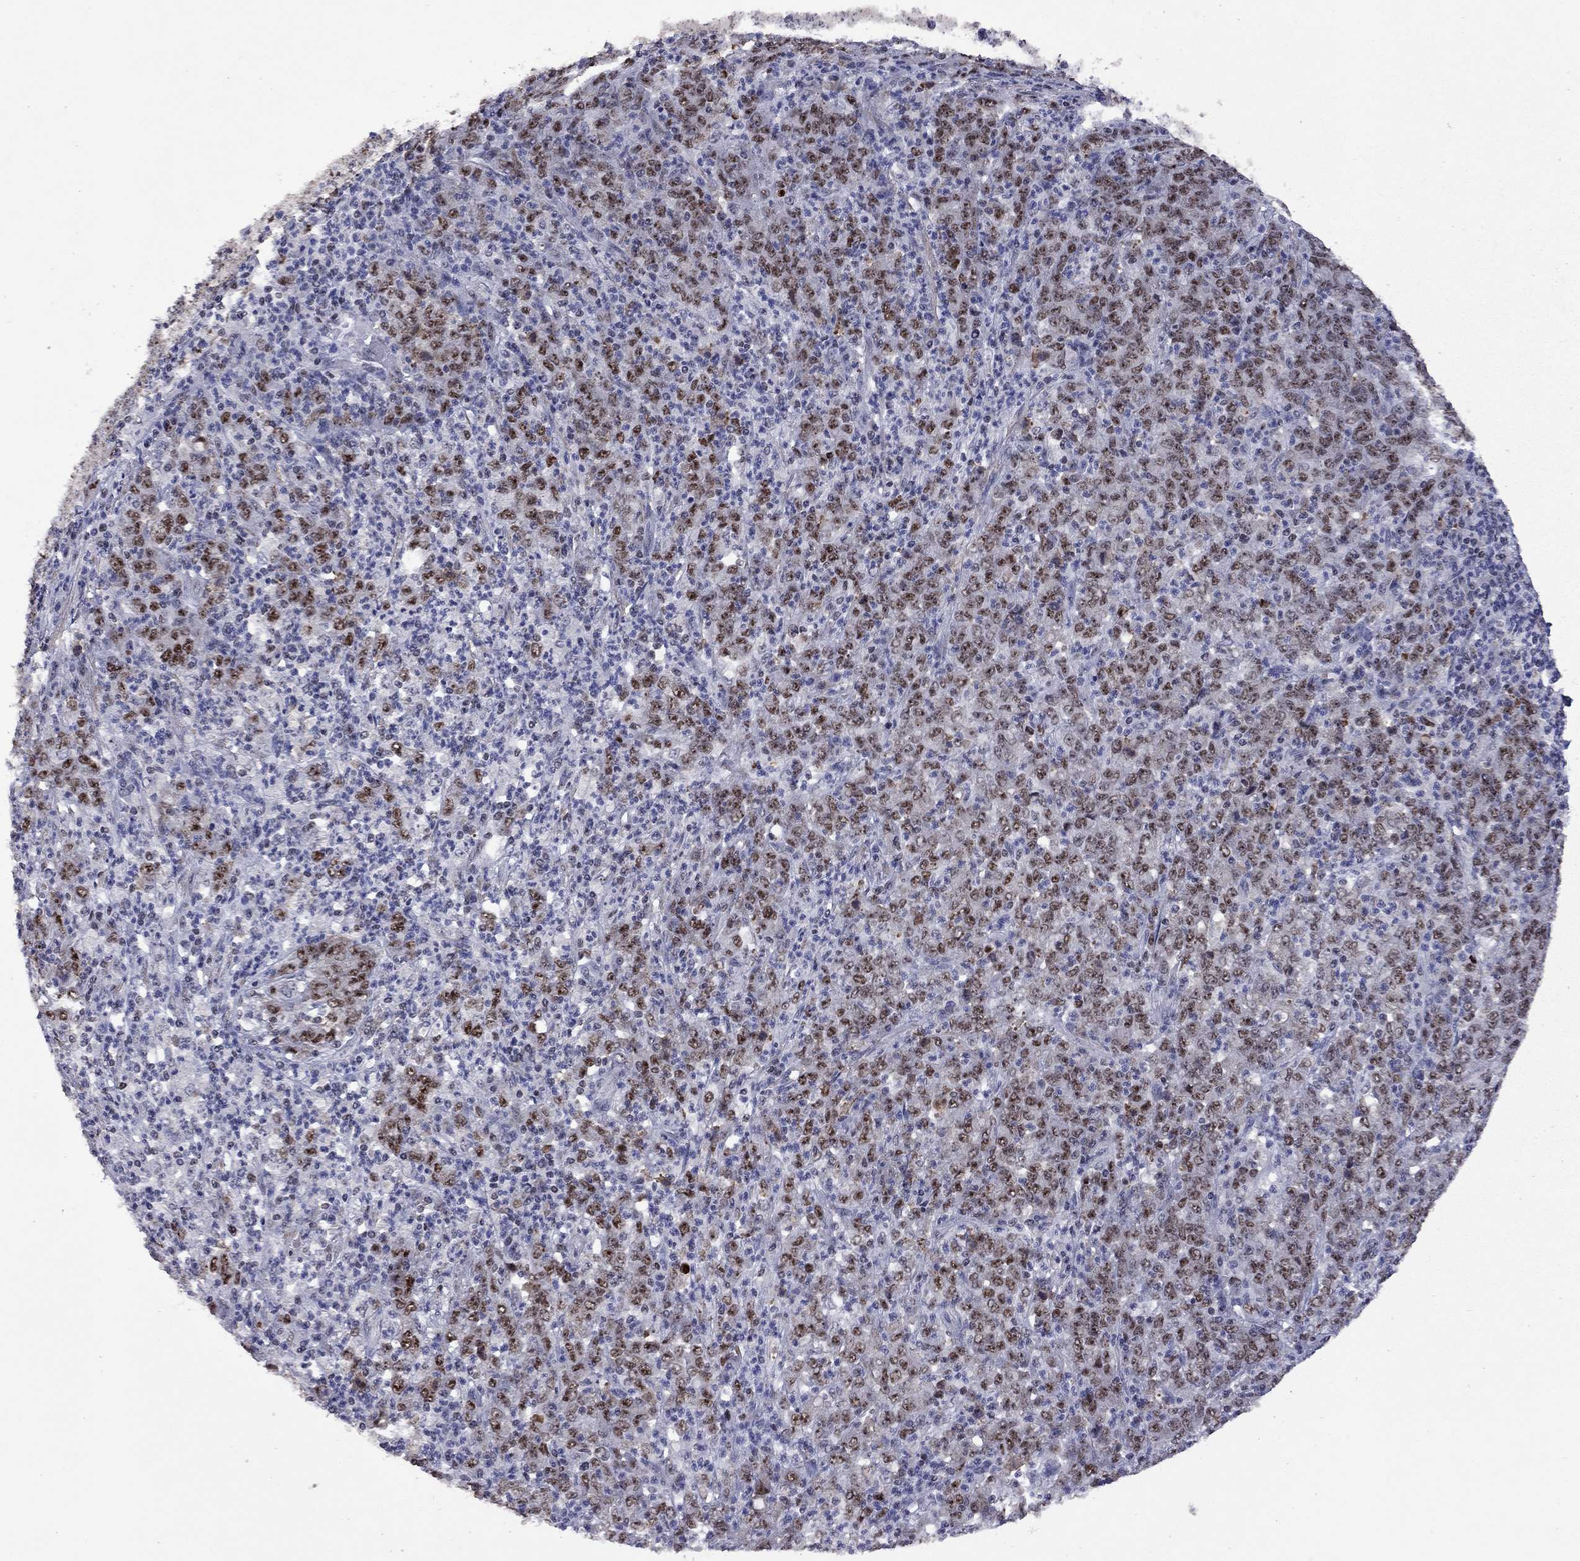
{"staining": {"intensity": "strong", "quantity": "25%-75%", "location": "nuclear"}, "tissue": "stomach cancer", "cell_type": "Tumor cells", "image_type": "cancer", "snomed": [{"axis": "morphology", "description": "Adenocarcinoma, NOS"}, {"axis": "topography", "description": "Stomach, lower"}], "caption": "Immunohistochemical staining of stomach cancer reveals high levels of strong nuclear expression in about 25%-75% of tumor cells. The protein is shown in brown color, while the nuclei are stained blue.", "gene": "SPOUT1", "patient": {"sex": "female", "age": 71}}